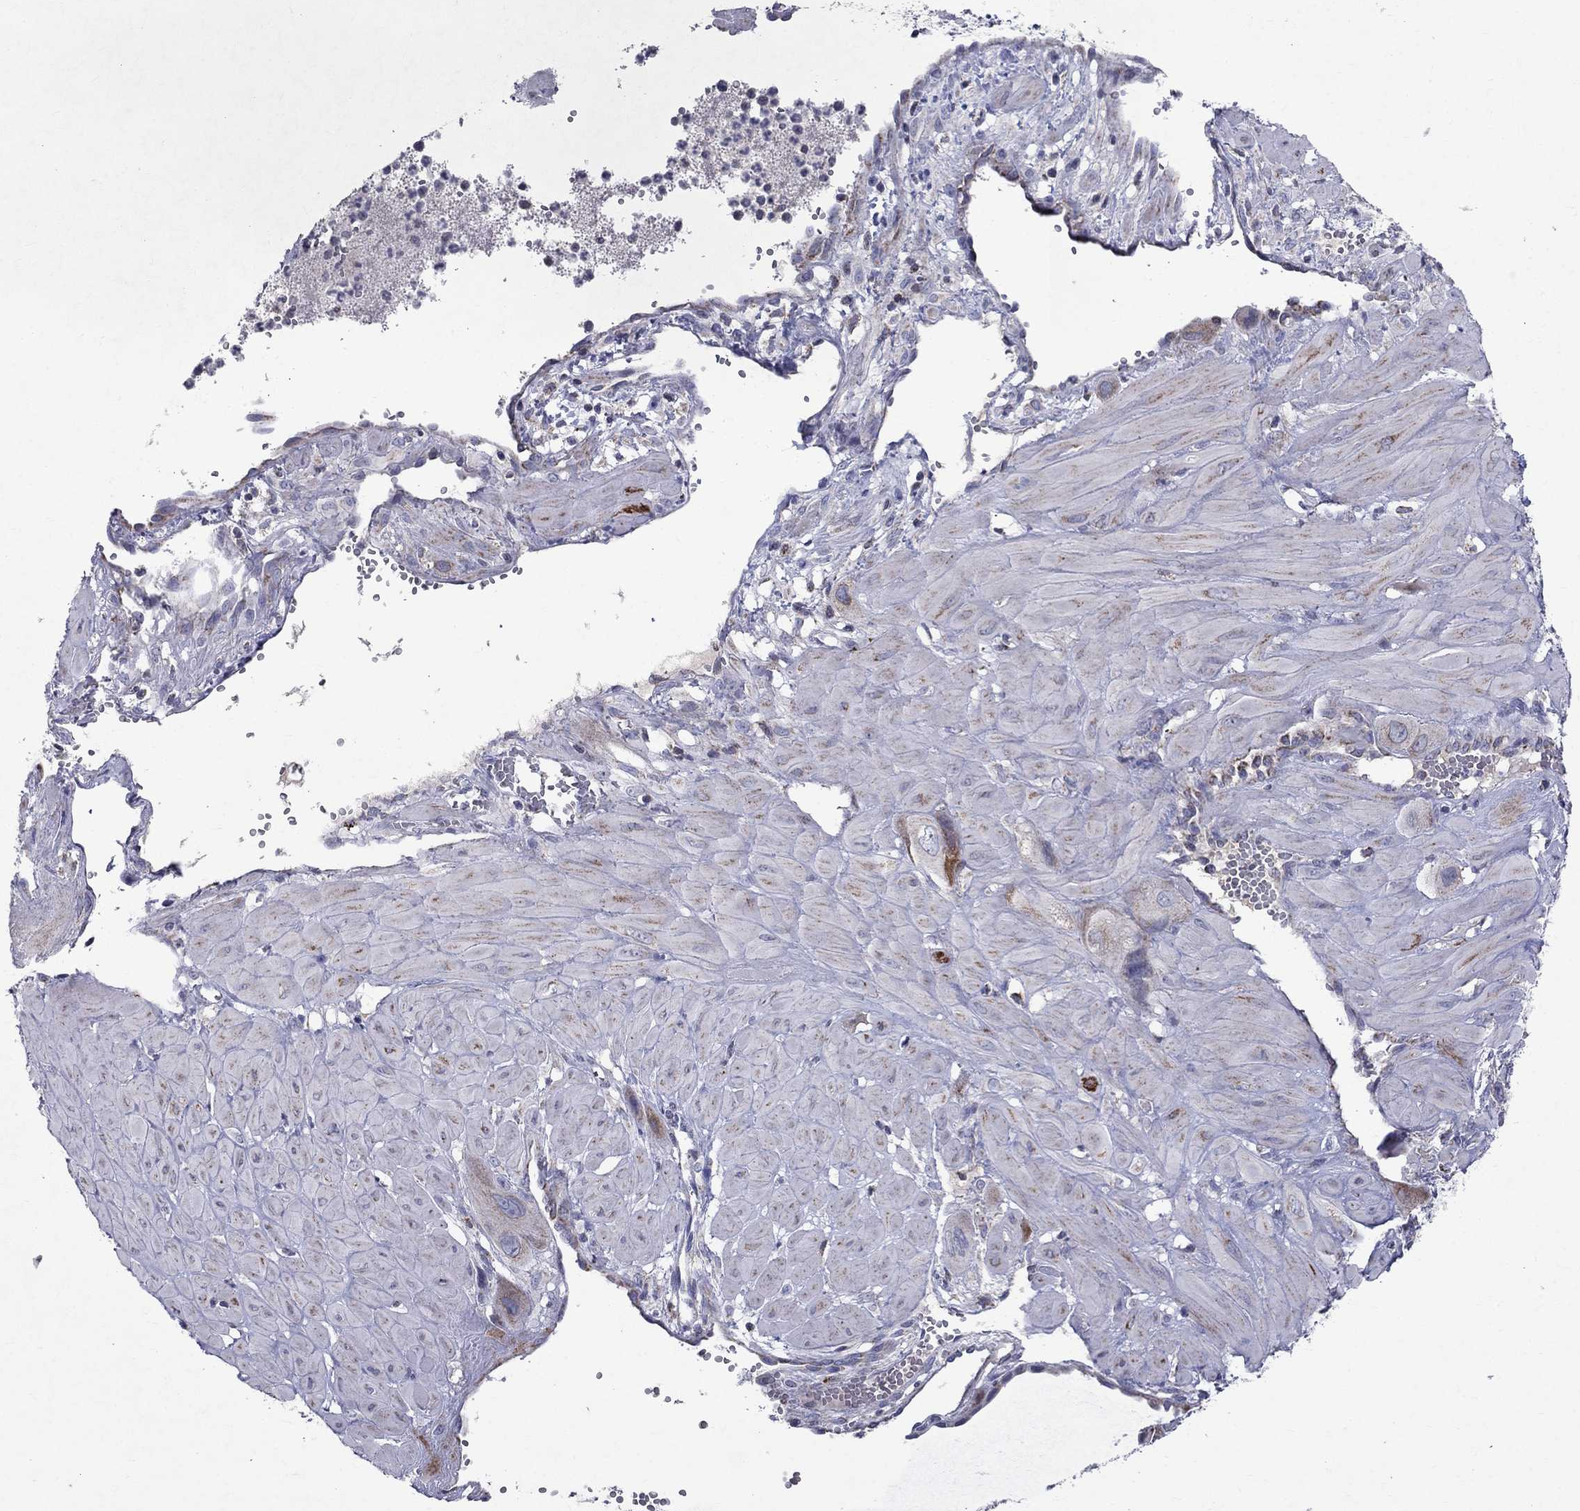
{"staining": {"intensity": "negative", "quantity": "none", "location": "none"}, "tissue": "cervical cancer", "cell_type": "Tumor cells", "image_type": "cancer", "snomed": [{"axis": "morphology", "description": "Squamous cell carcinoma, NOS"}, {"axis": "topography", "description": "Cervix"}], "caption": "A histopathology image of squamous cell carcinoma (cervical) stained for a protein displays no brown staining in tumor cells. Brightfield microscopy of IHC stained with DAB (brown) and hematoxylin (blue), captured at high magnification.", "gene": "SLC4A10", "patient": {"sex": "female", "age": 34}}